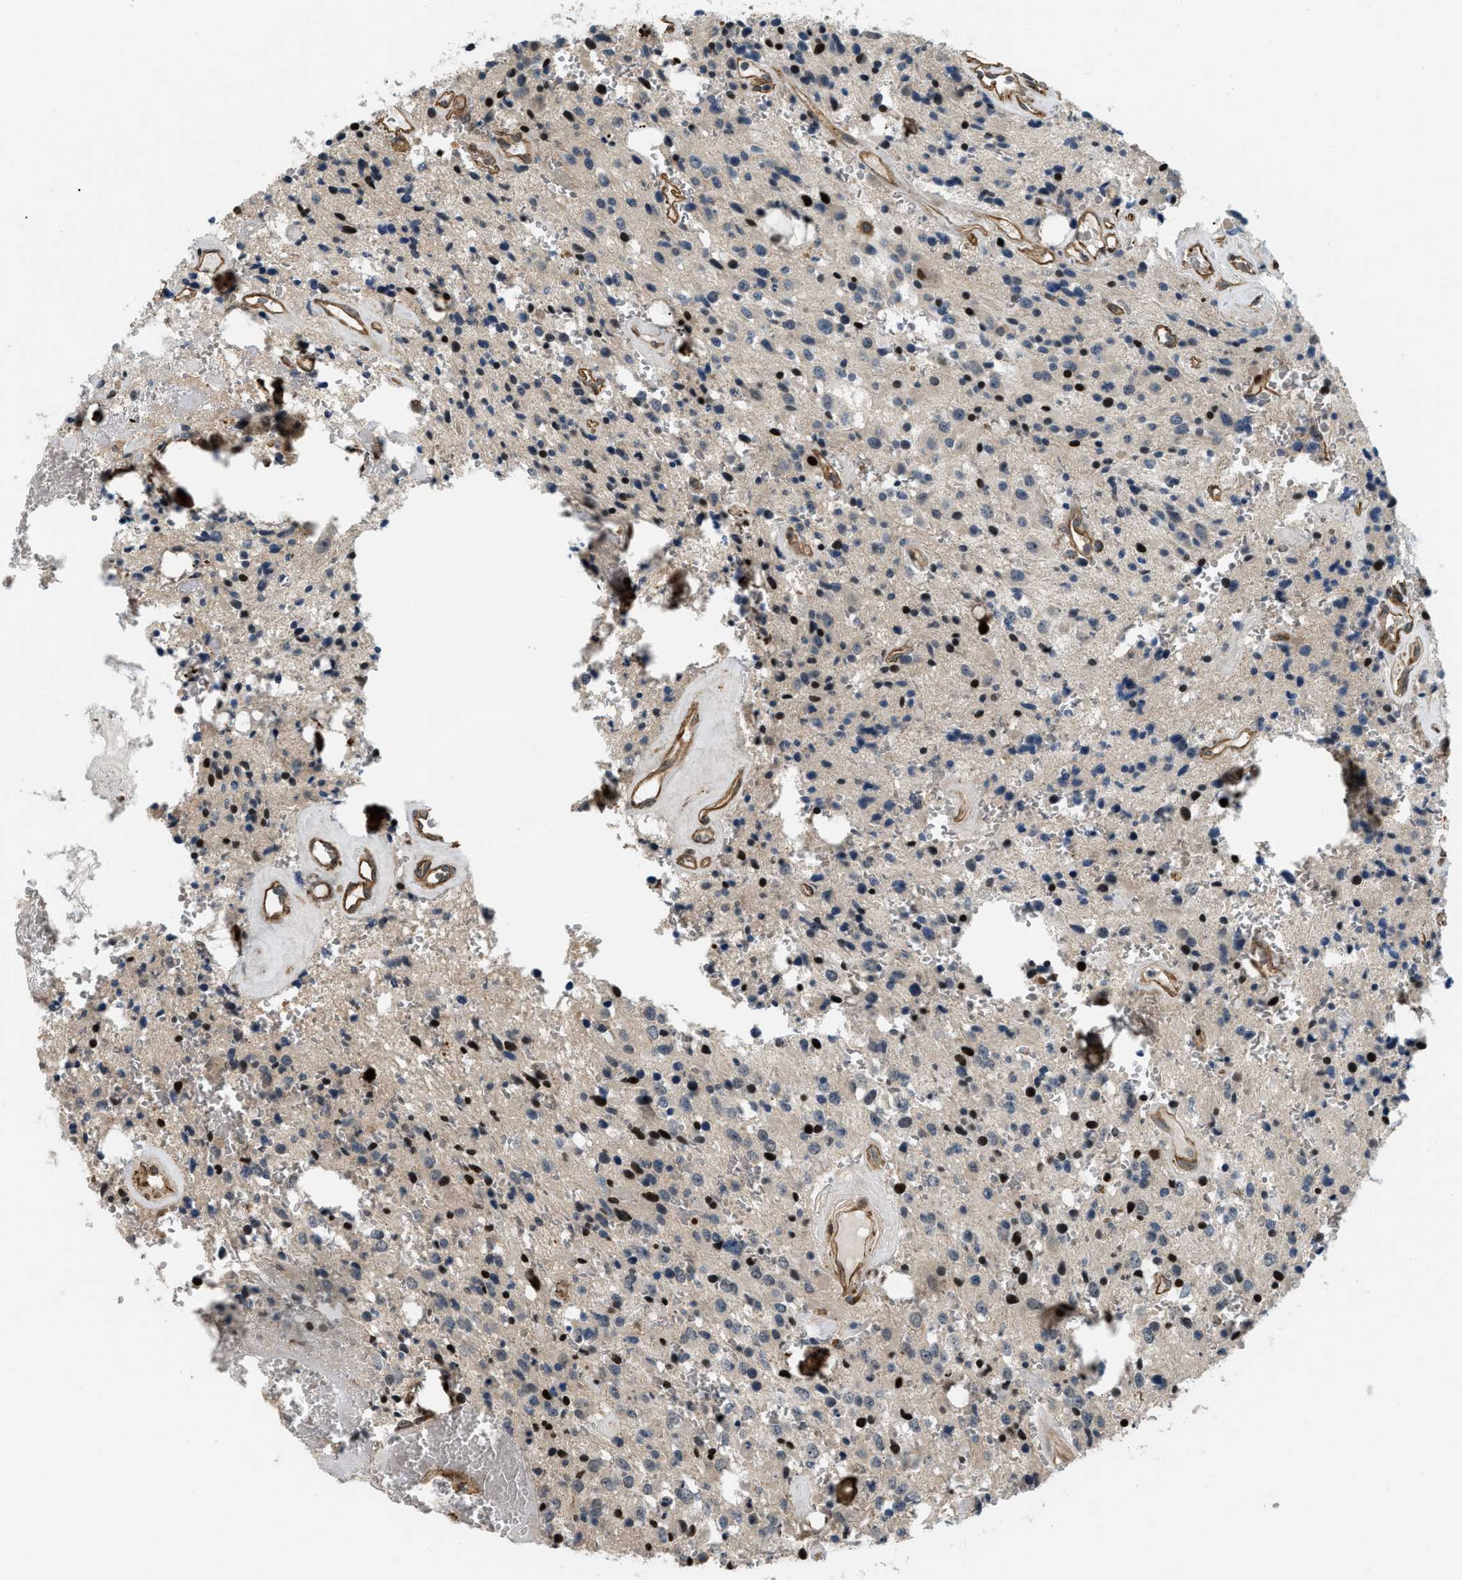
{"staining": {"intensity": "strong", "quantity": "<25%", "location": "nuclear"}, "tissue": "glioma", "cell_type": "Tumor cells", "image_type": "cancer", "snomed": [{"axis": "morphology", "description": "Glioma, malignant, Low grade"}, {"axis": "topography", "description": "Brain"}], "caption": "Protein expression analysis of malignant glioma (low-grade) displays strong nuclear staining in about <25% of tumor cells.", "gene": "LTA4H", "patient": {"sex": "male", "age": 58}}